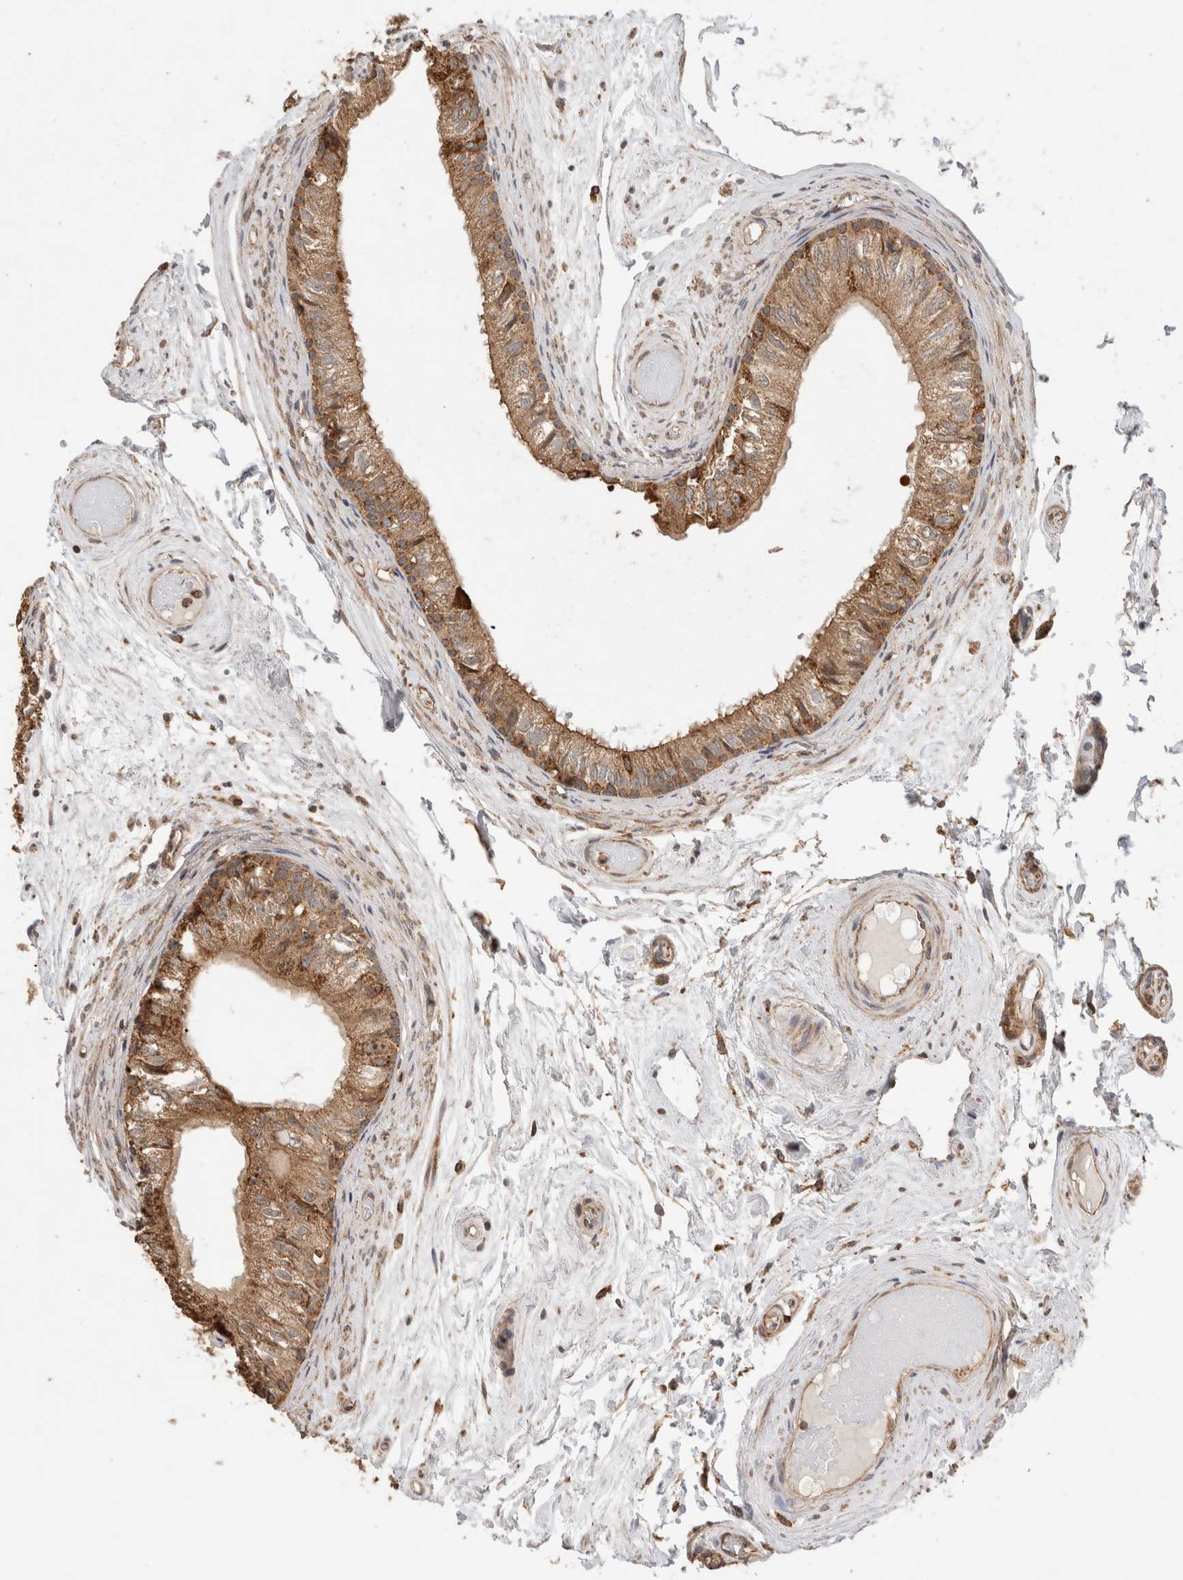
{"staining": {"intensity": "strong", "quantity": "25%-75%", "location": "cytoplasmic/membranous"}, "tissue": "epididymis", "cell_type": "Glandular cells", "image_type": "normal", "snomed": [{"axis": "morphology", "description": "Normal tissue, NOS"}, {"axis": "topography", "description": "Epididymis"}], "caption": "Epididymis stained with a brown dye exhibits strong cytoplasmic/membranous positive staining in approximately 25%-75% of glandular cells.", "gene": "IMMP2L", "patient": {"sex": "male", "age": 79}}